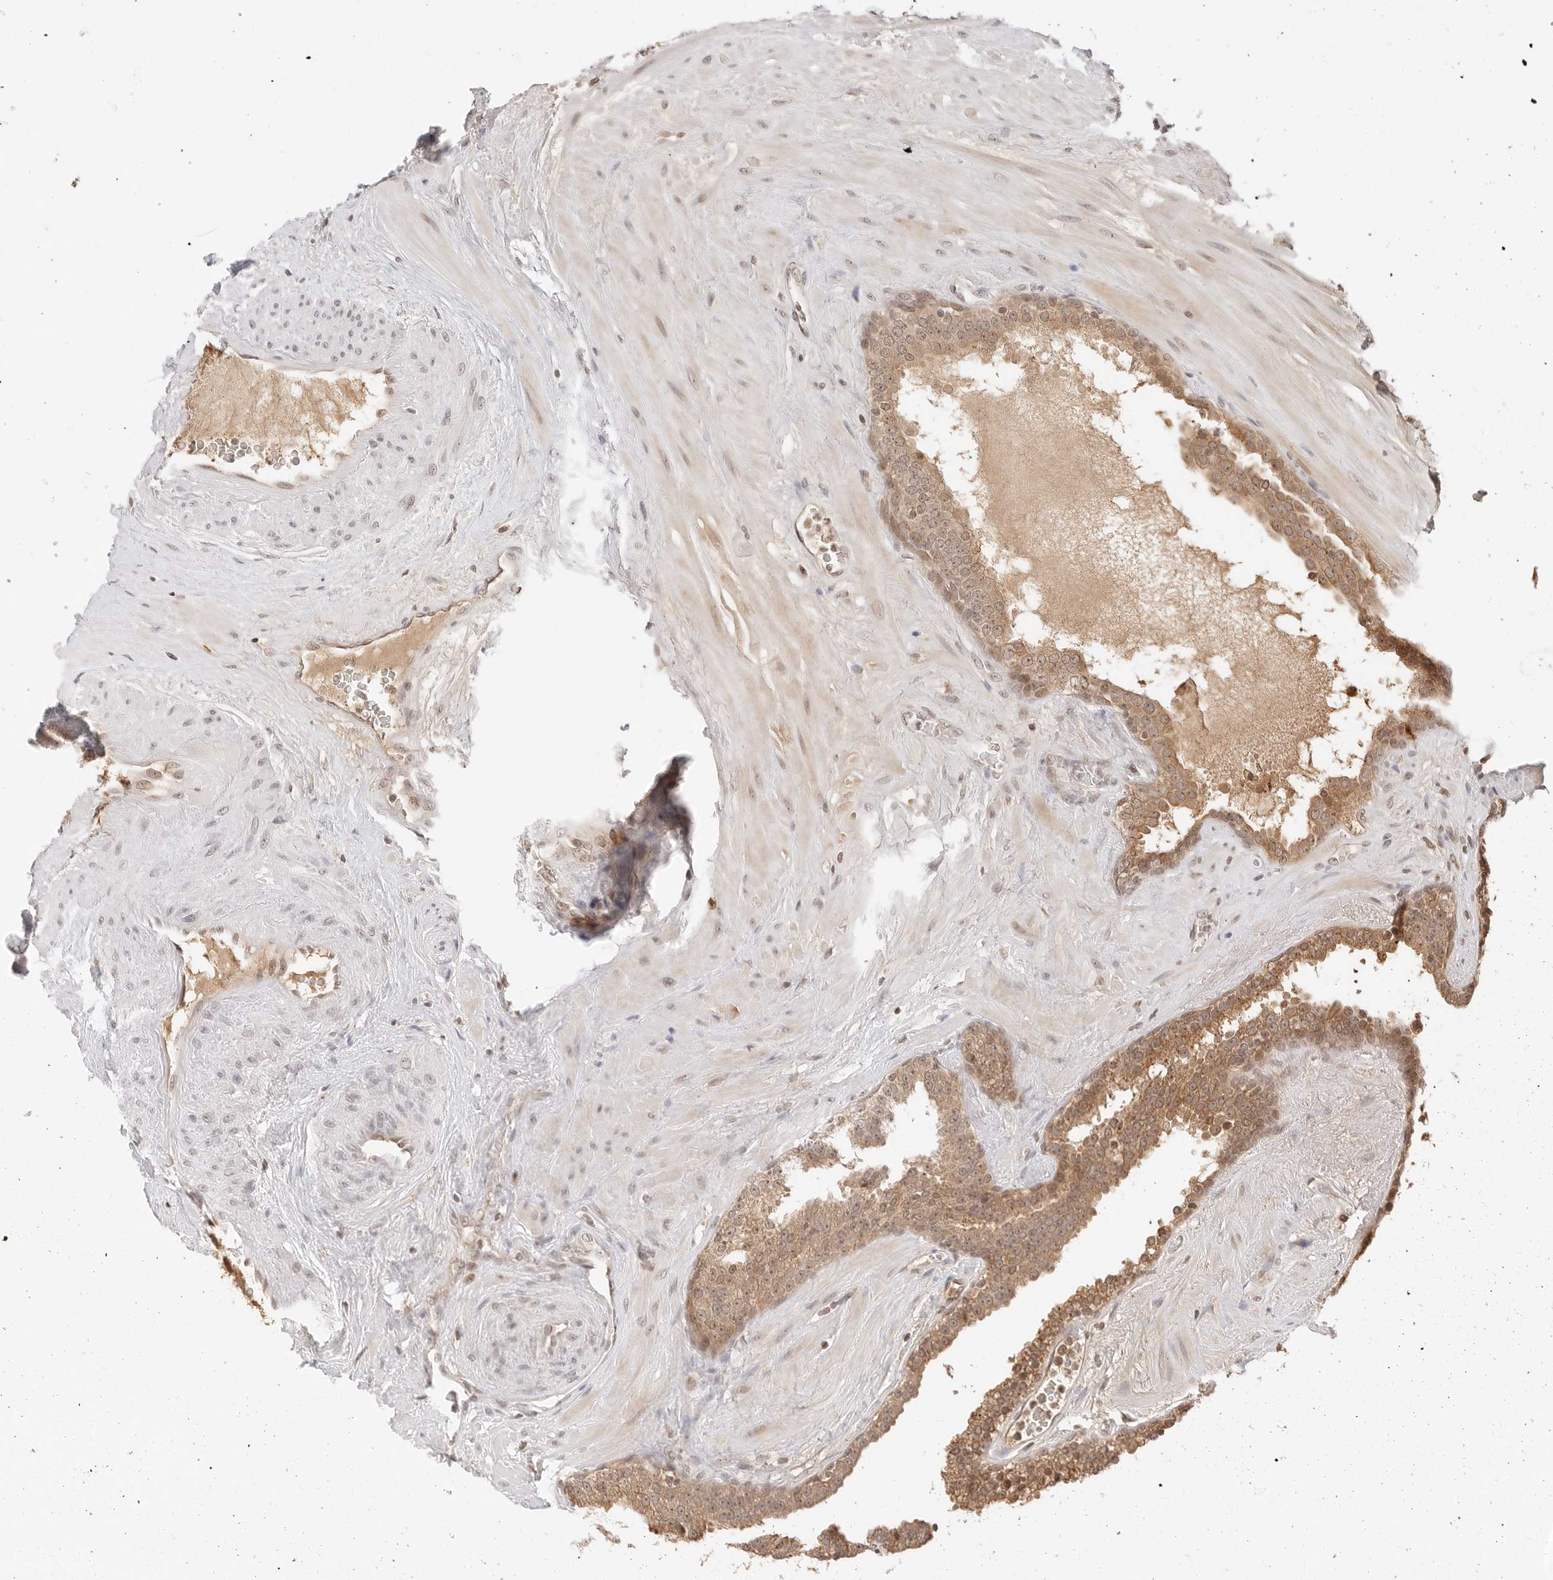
{"staining": {"intensity": "moderate", "quantity": ">75%", "location": "cytoplasmic/membranous,nuclear"}, "tissue": "prostate cancer", "cell_type": "Tumor cells", "image_type": "cancer", "snomed": [{"axis": "morphology", "description": "Adenocarcinoma, High grade"}, {"axis": "topography", "description": "Prostate"}], "caption": "Human prostate cancer (adenocarcinoma (high-grade)) stained for a protein (brown) demonstrates moderate cytoplasmic/membranous and nuclear positive expression in approximately >75% of tumor cells.", "gene": "SEPTIN4", "patient": {"sex": "male", "age": 56}}